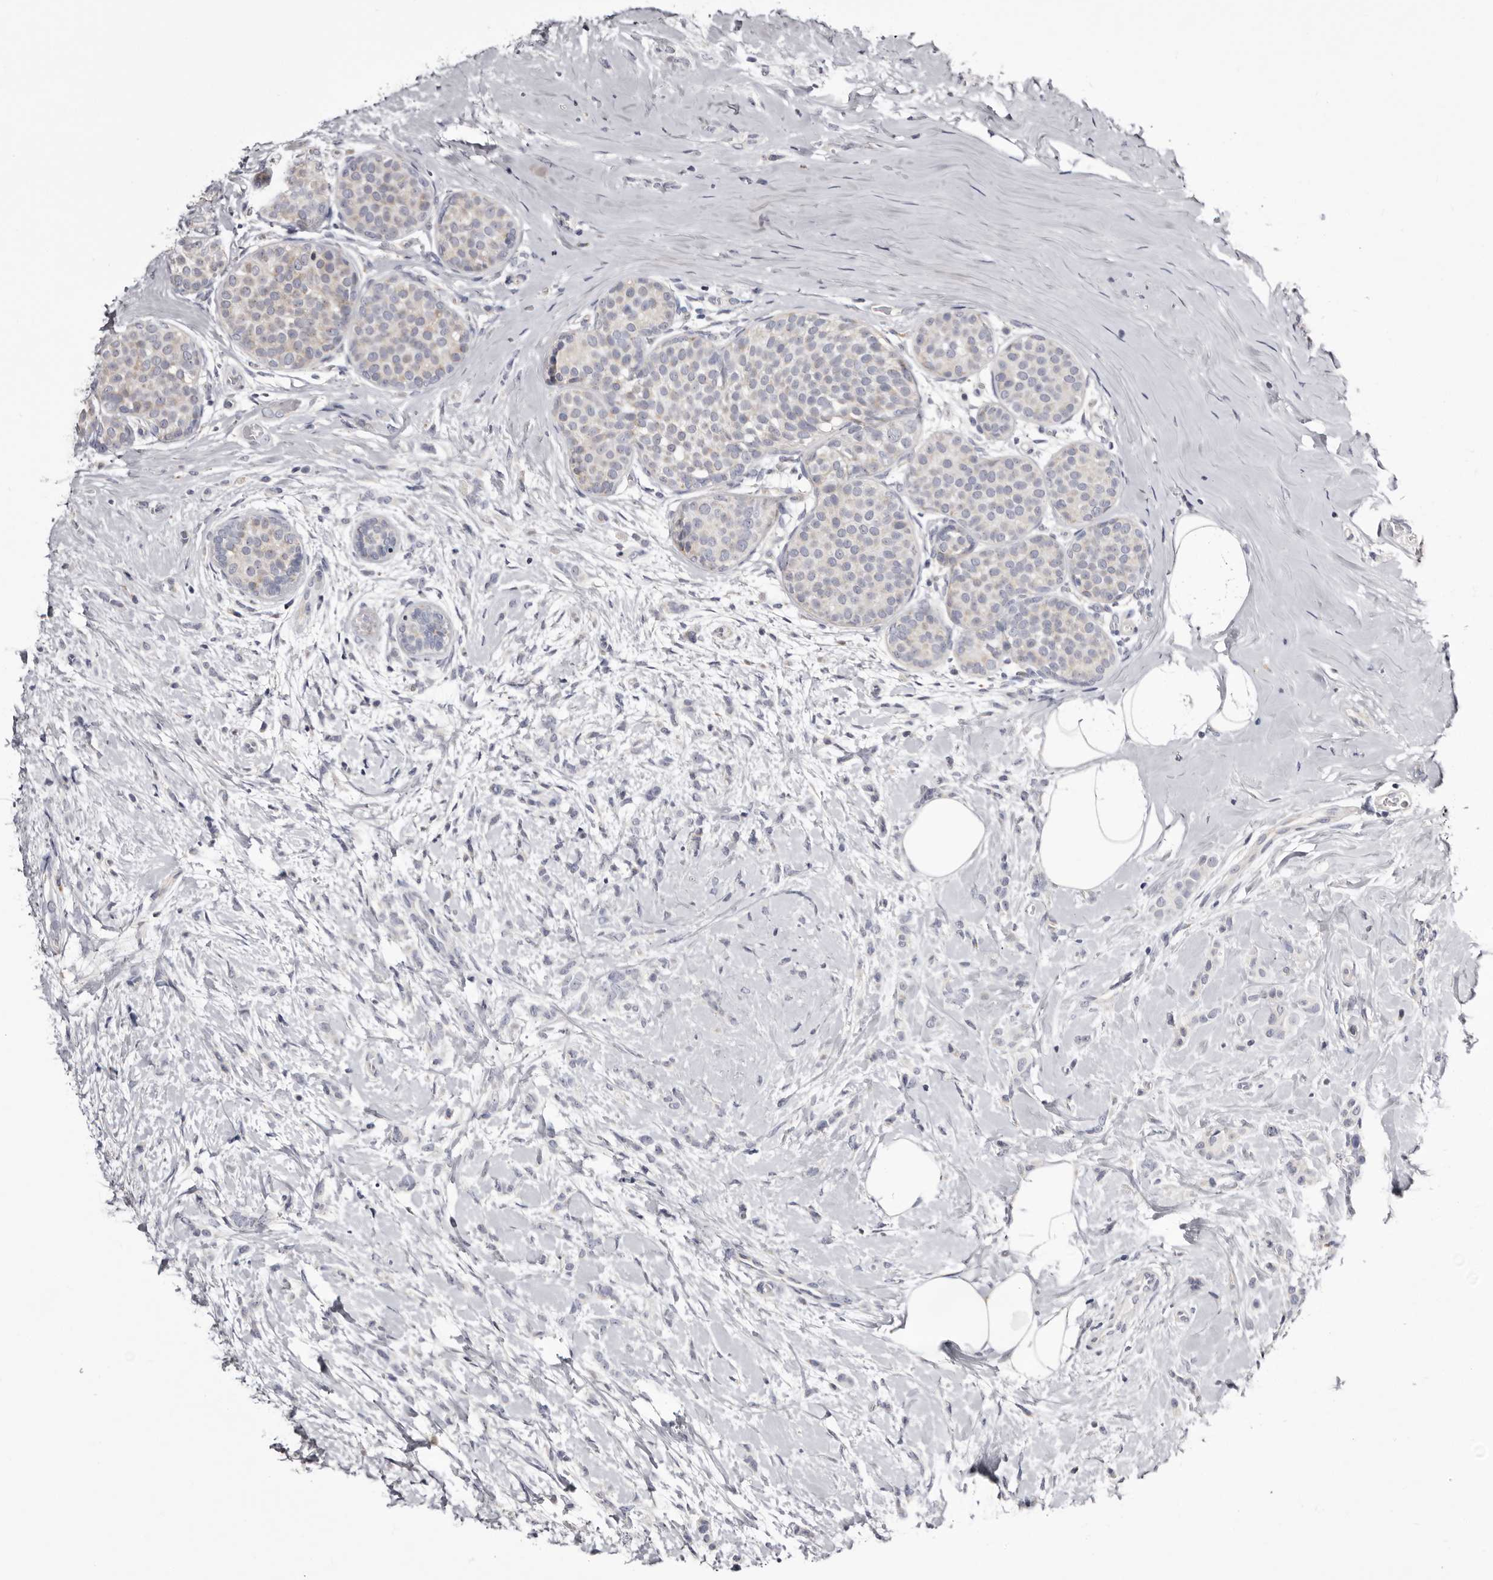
{"staining": {"intensity": "negative", "quantity": "none", "location": "none"}, "tissue": "breast cancer", "cell_type": "Tumor cells", "image_type": "cancer", "snomed": [{"axis": "morphology", "description": "Lobular carcinoma, in situ"}, {"axis": "morphology", "description": "Lobular carcinoma"}, {"axis": "topography", "description": "Breast"}], "caption": "This photomicrograph is of breast cancer (lobular carcinoma) stained with IHC to label a protein in brown with the nuclei are counter-stained blue. There is no positivity in tumor cells.", "gene": "CASQ1", "patient": {"sex": "female", "age": 41}}